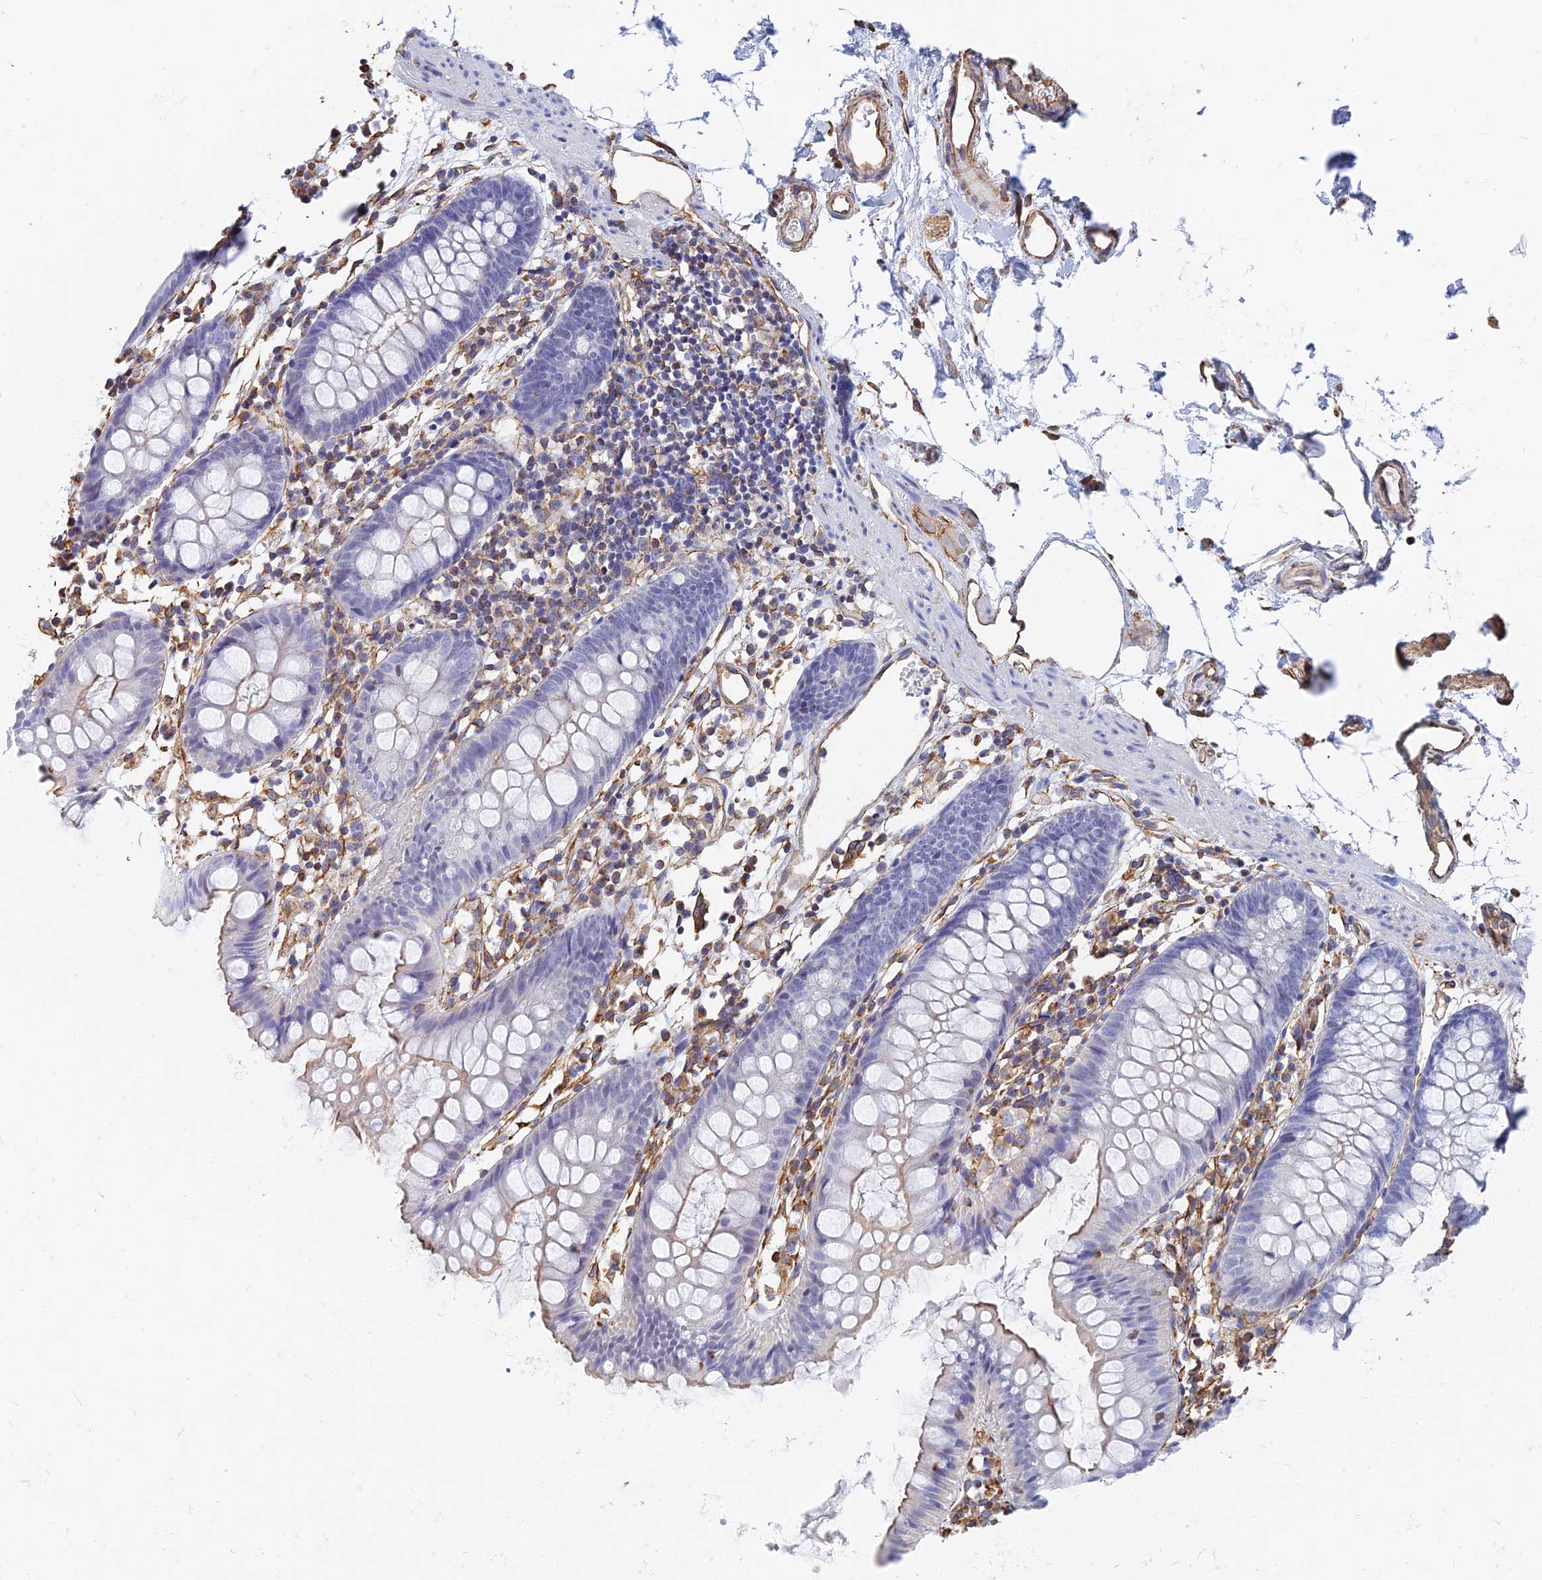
{"staining": {"intensity": "moderate", "quantity": ">75%", "location": "cytoplasmic/membranous"}, "tissue": "colon", "cell_type": "Endothelial cells", "image_type": "normal", "snomed": [{"axis": "morphology", "description": "Normal tissue, NOS"}, {"axis": "topography", "description": "Colon"}], "caption": "This image shows benign colon stained with immunohistochemistry to label a protein in brown. The cytoplasmic/membranous of endothelial cells show moderate positivity for the protein. Nuclei are counter-stained blue.", "gene": "RMC1", "patient": {"sex": "female", "age": 84}}